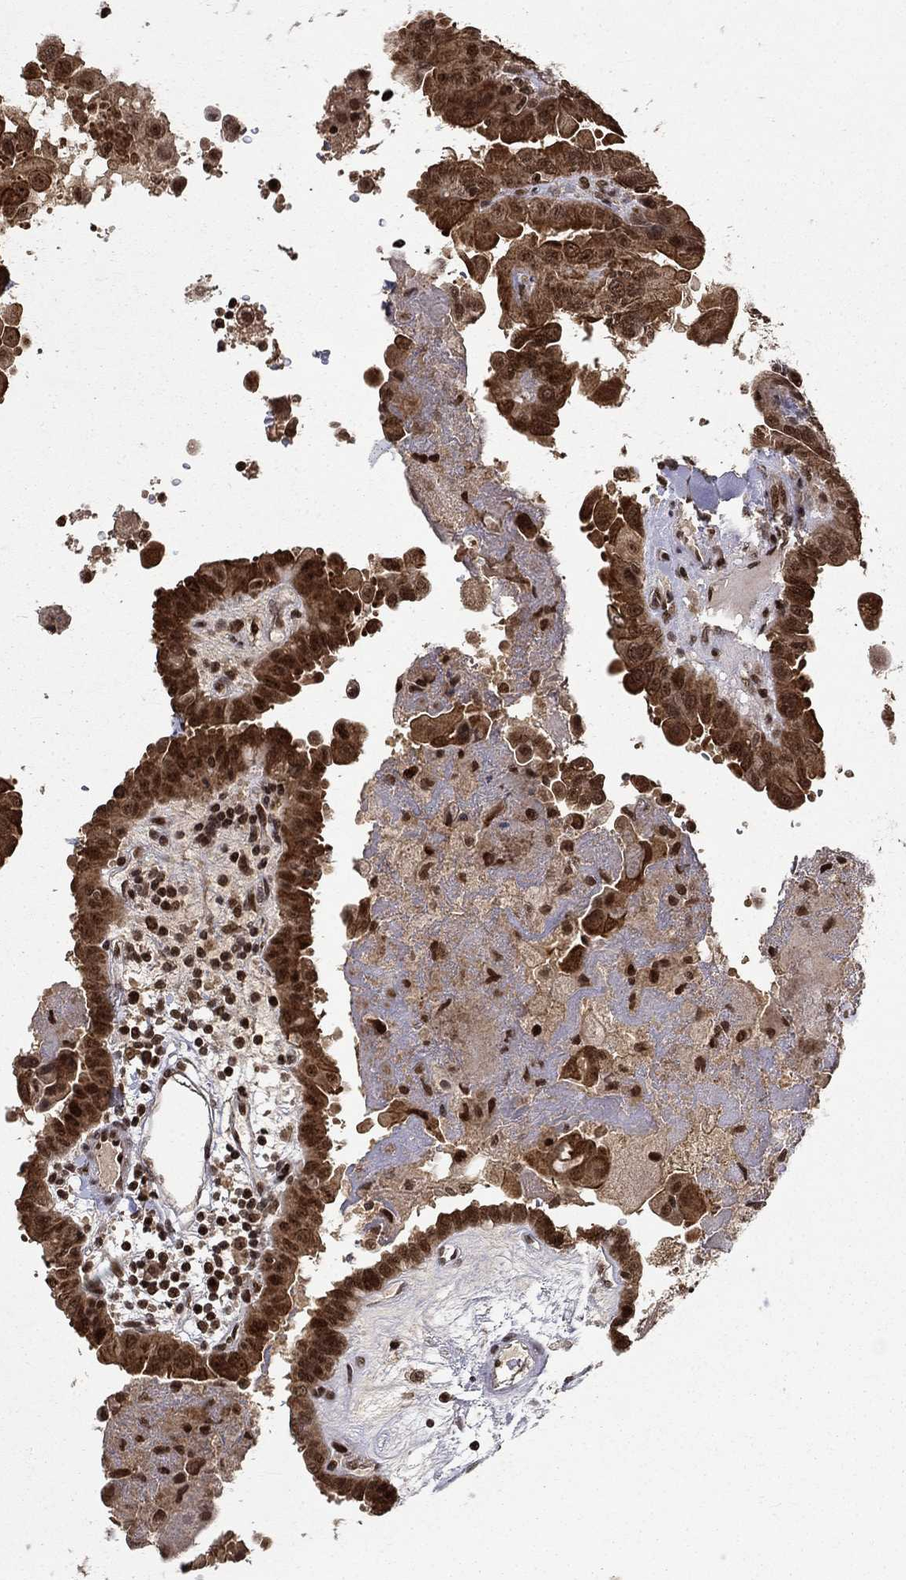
{"staining": {"intensity": "strong", "quantity": ">75%", "location": "cytoplasmic/membranous,nuclear"}, "tissue": "thyroid cancer", "cell_type": "Tumor cells", "image_type": "cancer", "snomed": [{"axis": "morphology", "description": "Papillary adenocarcinoma, NOS"}, {"axis": "topography", "description": "Thyroid gland"}], "caption": "Protein expression analysis of human thyroid cancer reveals strong cytoplasmic/membranous and nuclear staining in about >75% of tumor cells.", "gene": "CDCA7L", "patient": {"sex": "female", "age": 37}}